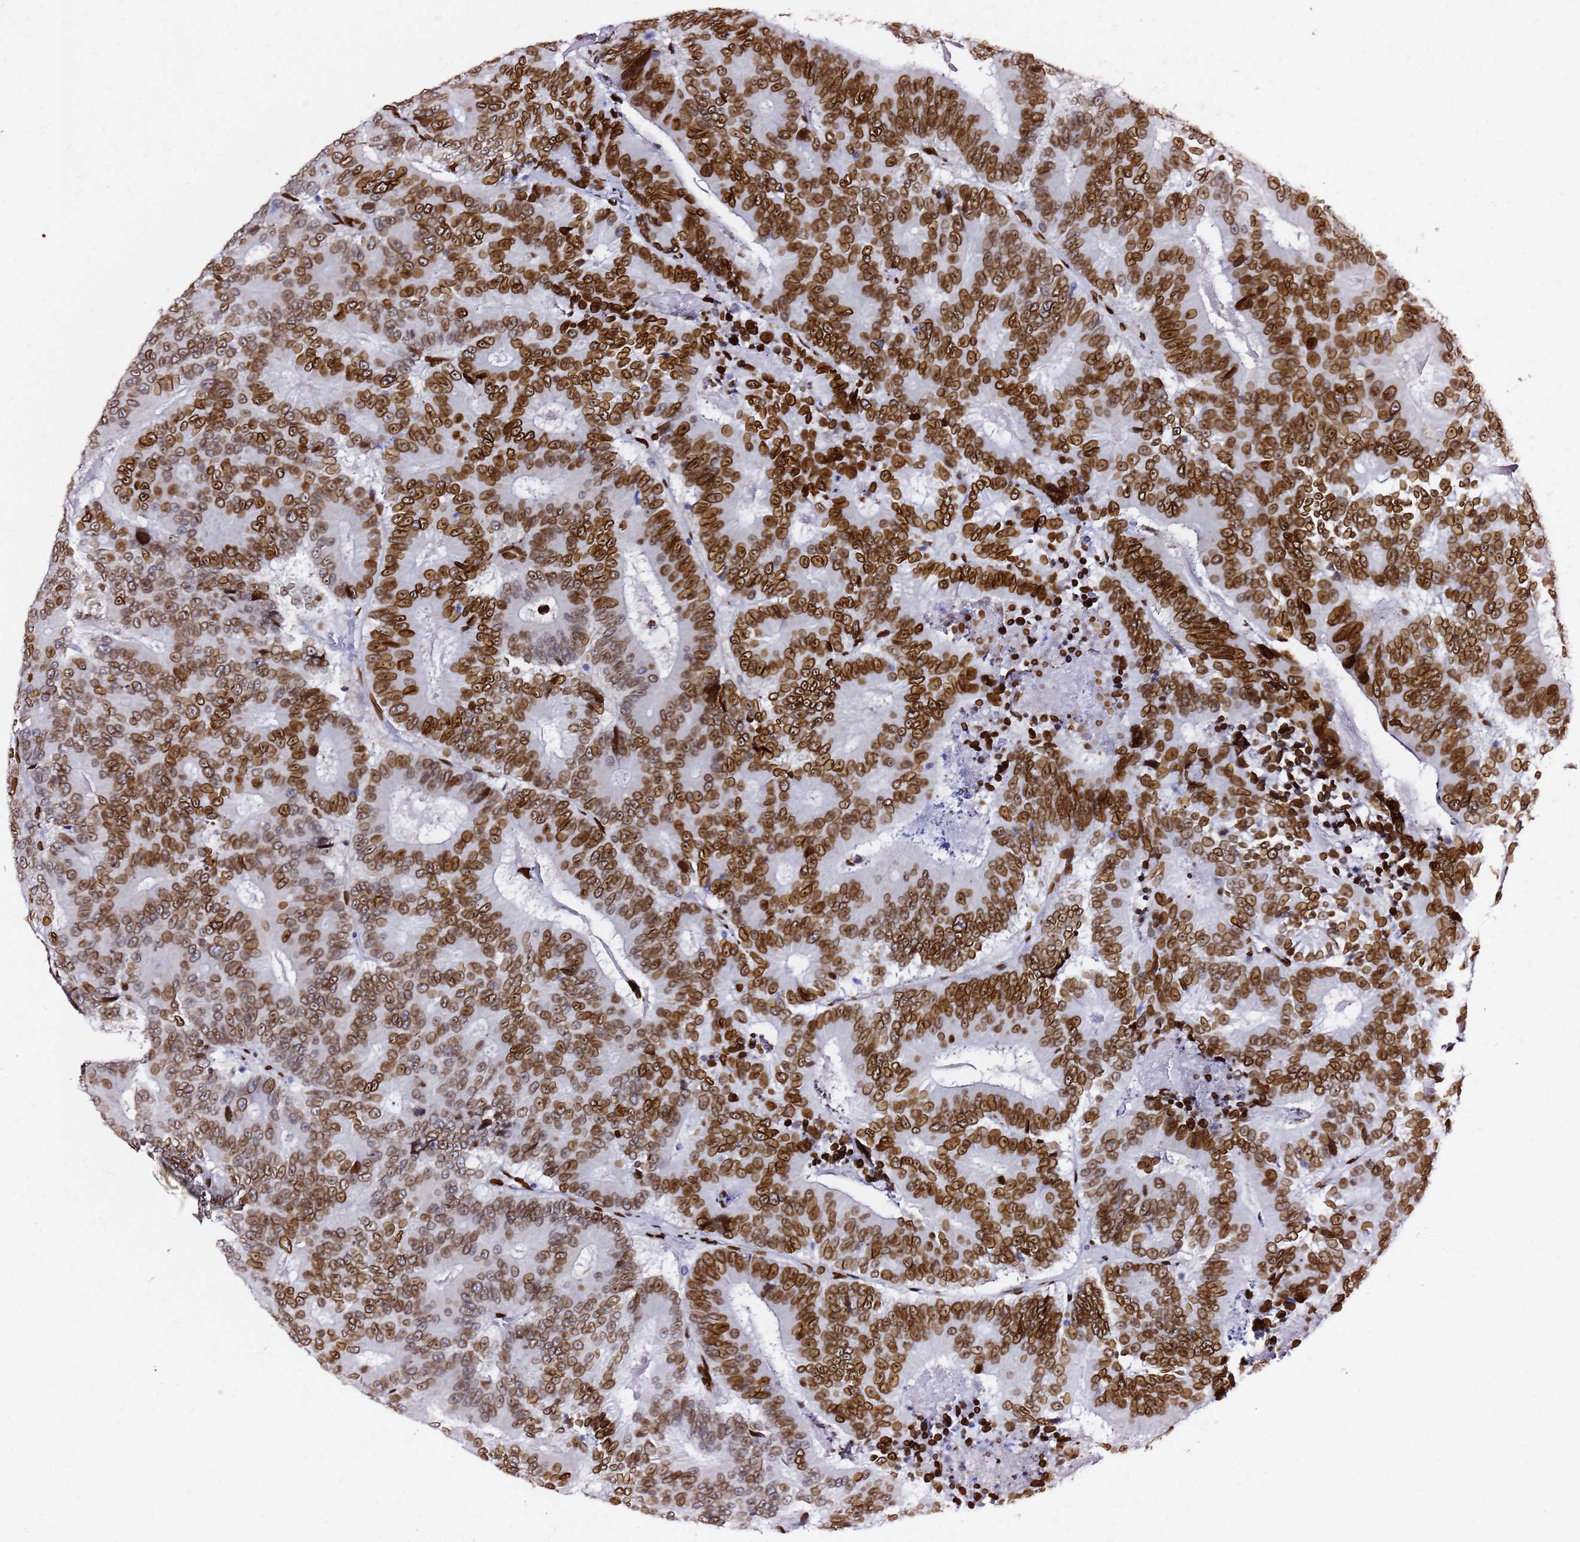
{"staining": {"intensity": "strong", "quantity": ">75%", "location": "cytoplasmic/membranous,nuclear"}, "tissue": "colorectal cancer", "cell_type": "Tumor cells", "image_type": "cancer", "snomed": [{"axis": "morphology", "description": "Adenocarcinoma, NOS"}, {"axis": "topography", "description": "Colon"}], "caption": "Colorectal cancer (adenocarcinoma) stained for a protein (brown) shows strong cytoplasmic/membranous and nuclear positive positivity in about >75% of tumor cells.", "gene": "C6orf141", "patient": {"sex": "male", "age": 83}}